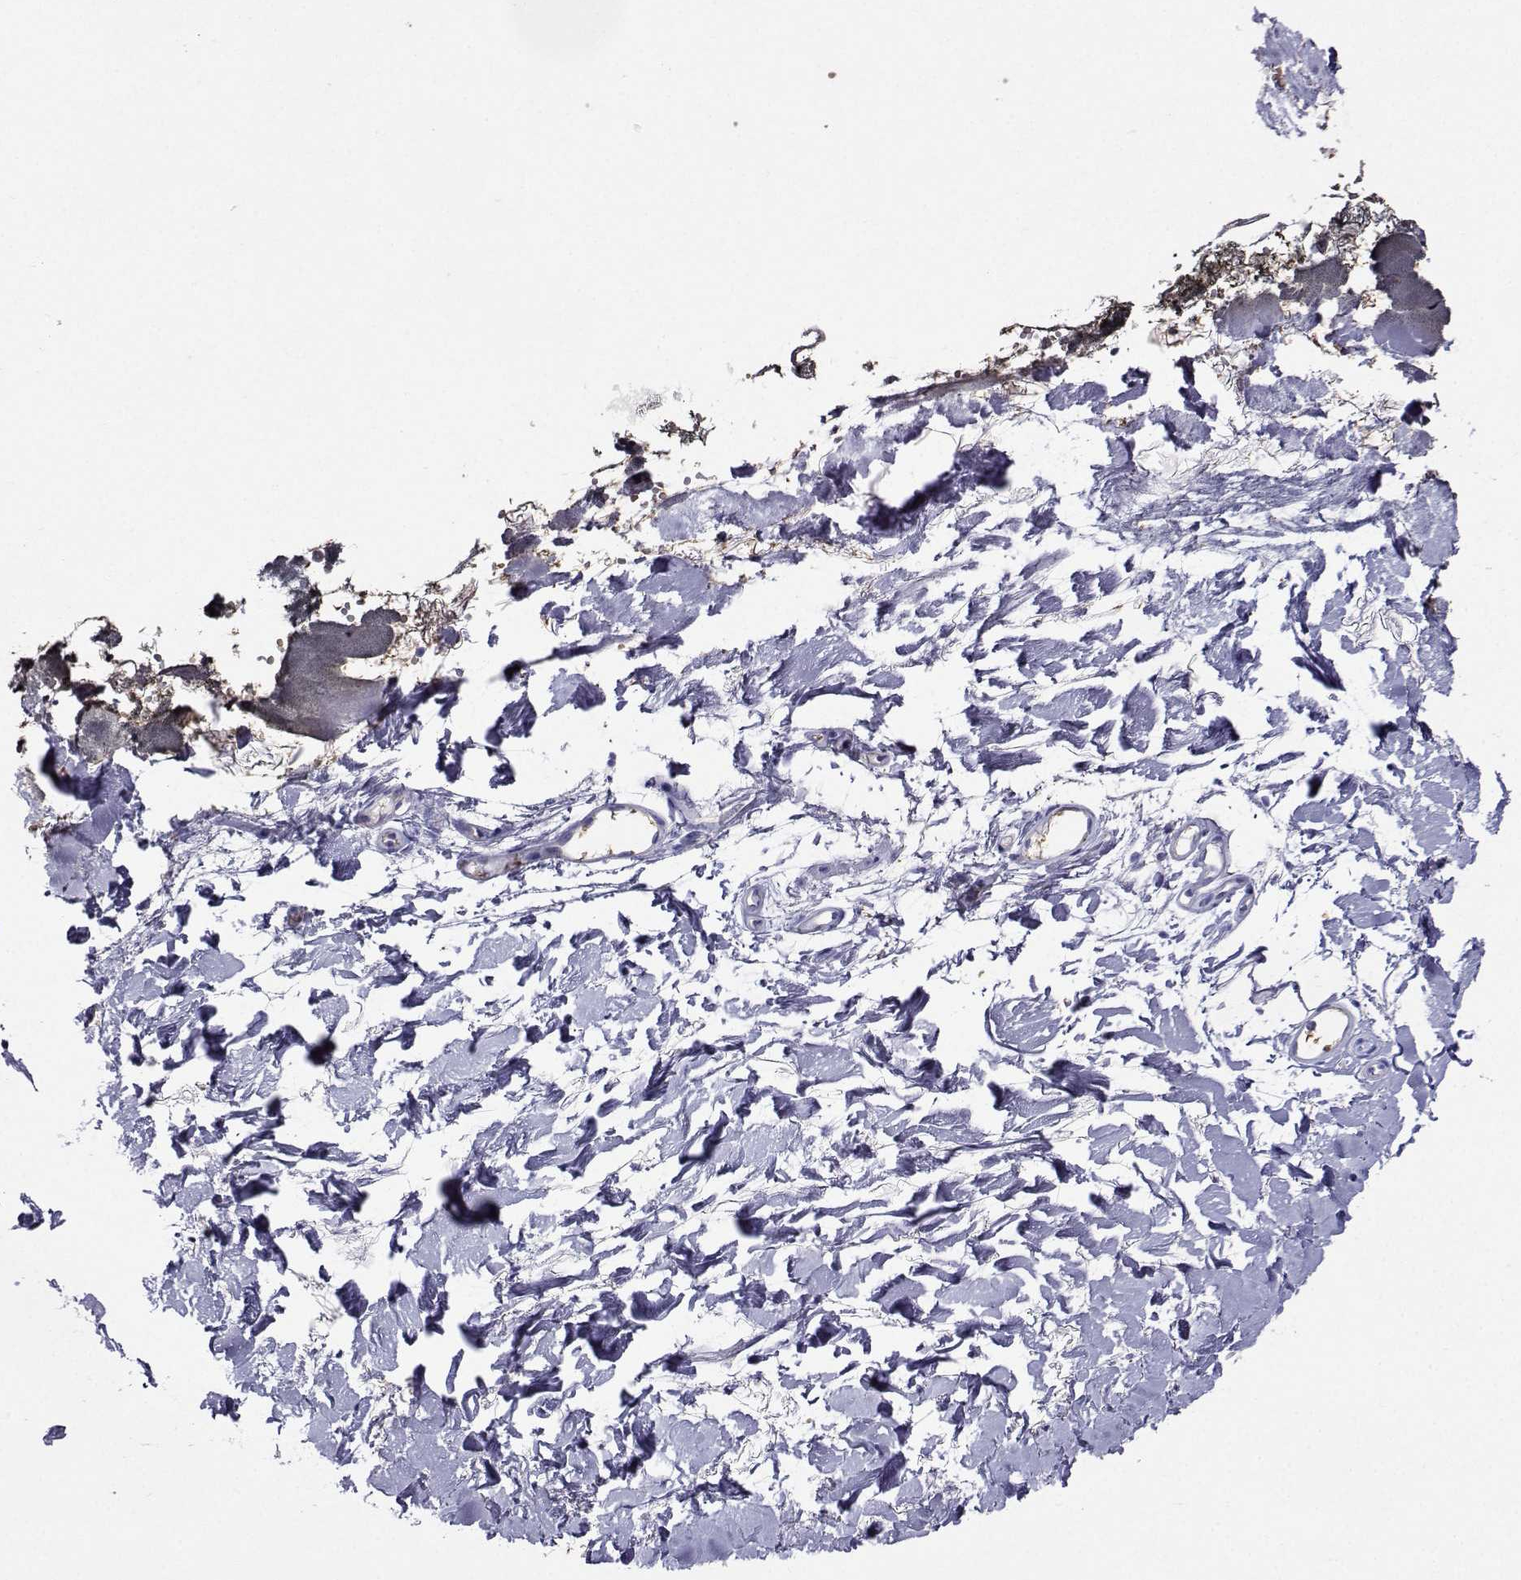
{"staining": {"intensity": "negative", "quantity": "none", "location": "none"}, "tissue": "skin", "cell_type": "Fibroblasts", "image_type": "normal", "snomed": [{"axis": "morphology", "description": "Normal tissue, NOS"}, {"axis": "topography", "description": "Skin"}], "caption": "DAB (3,3'-diaminobenzidine) immunohistochemical staining of normal skin demonstrates no significant expression in fibroblasts.", "gene": "CLUL1", "patient": {"sex": "female", "age": 34}}